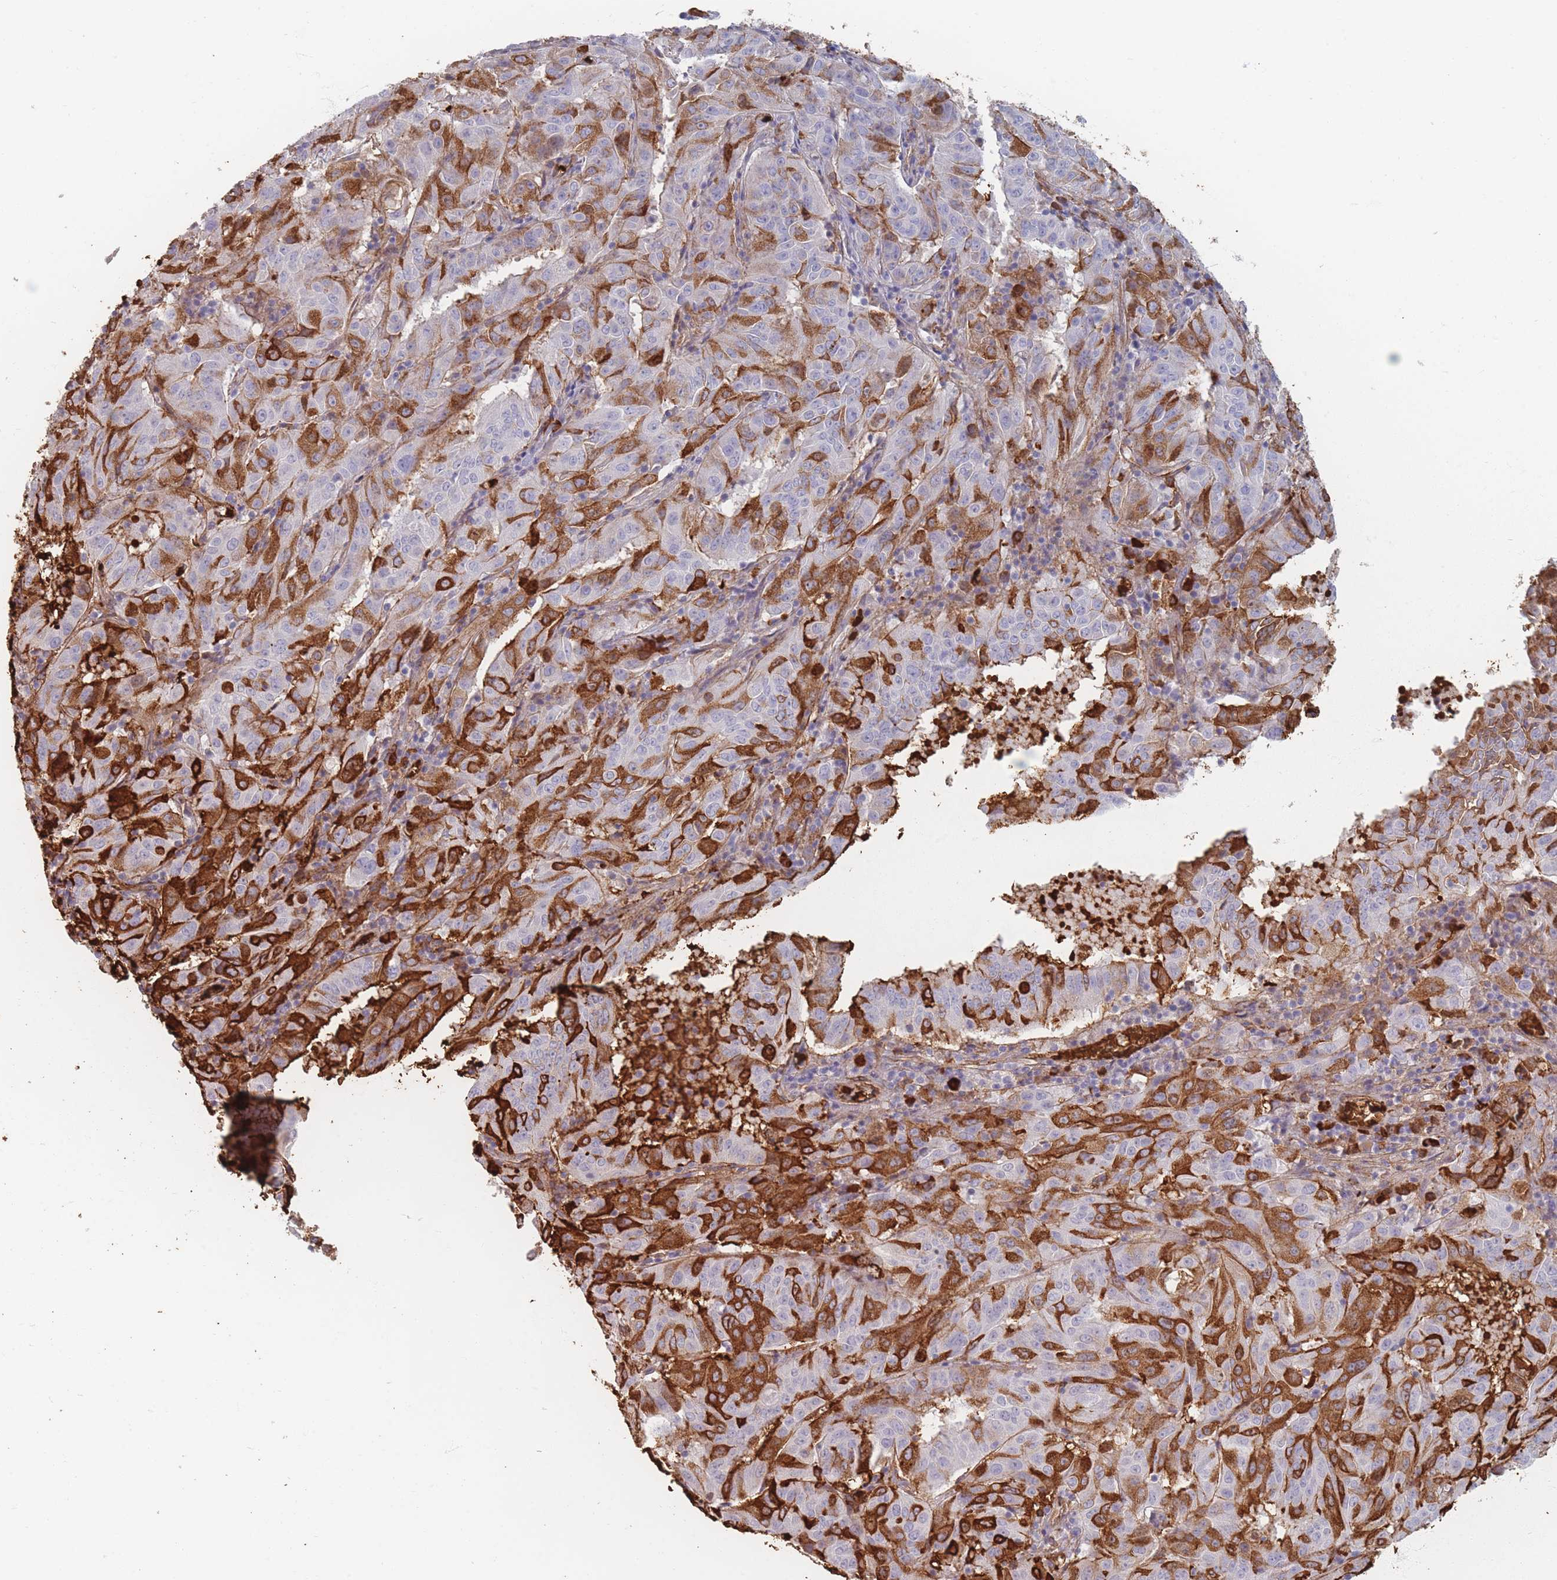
{"staining": {"intensity": "strong", "quantity": "25%-75%", "location": "cytoplasmic/membranous"}, "tissue": "pancreatic cancer", "cell_type": "Tumor cells", "image_type": "cancer", "snomed": [{"axis": "morphology", "description": "Adenocarcinoma, NOS"}, {"axis": "topography", "description": "Pancreas"}], "caption": "This micrograph displays pancreatic cancer stained with IHC to label a protein in brown. The cytoplasmic/membranous of tumor cells show strong positivity for the protein. Nuclei are counter-stained blue.", "gene": "SLC2A6", "patient": {"sex": "male", "age": 63}}